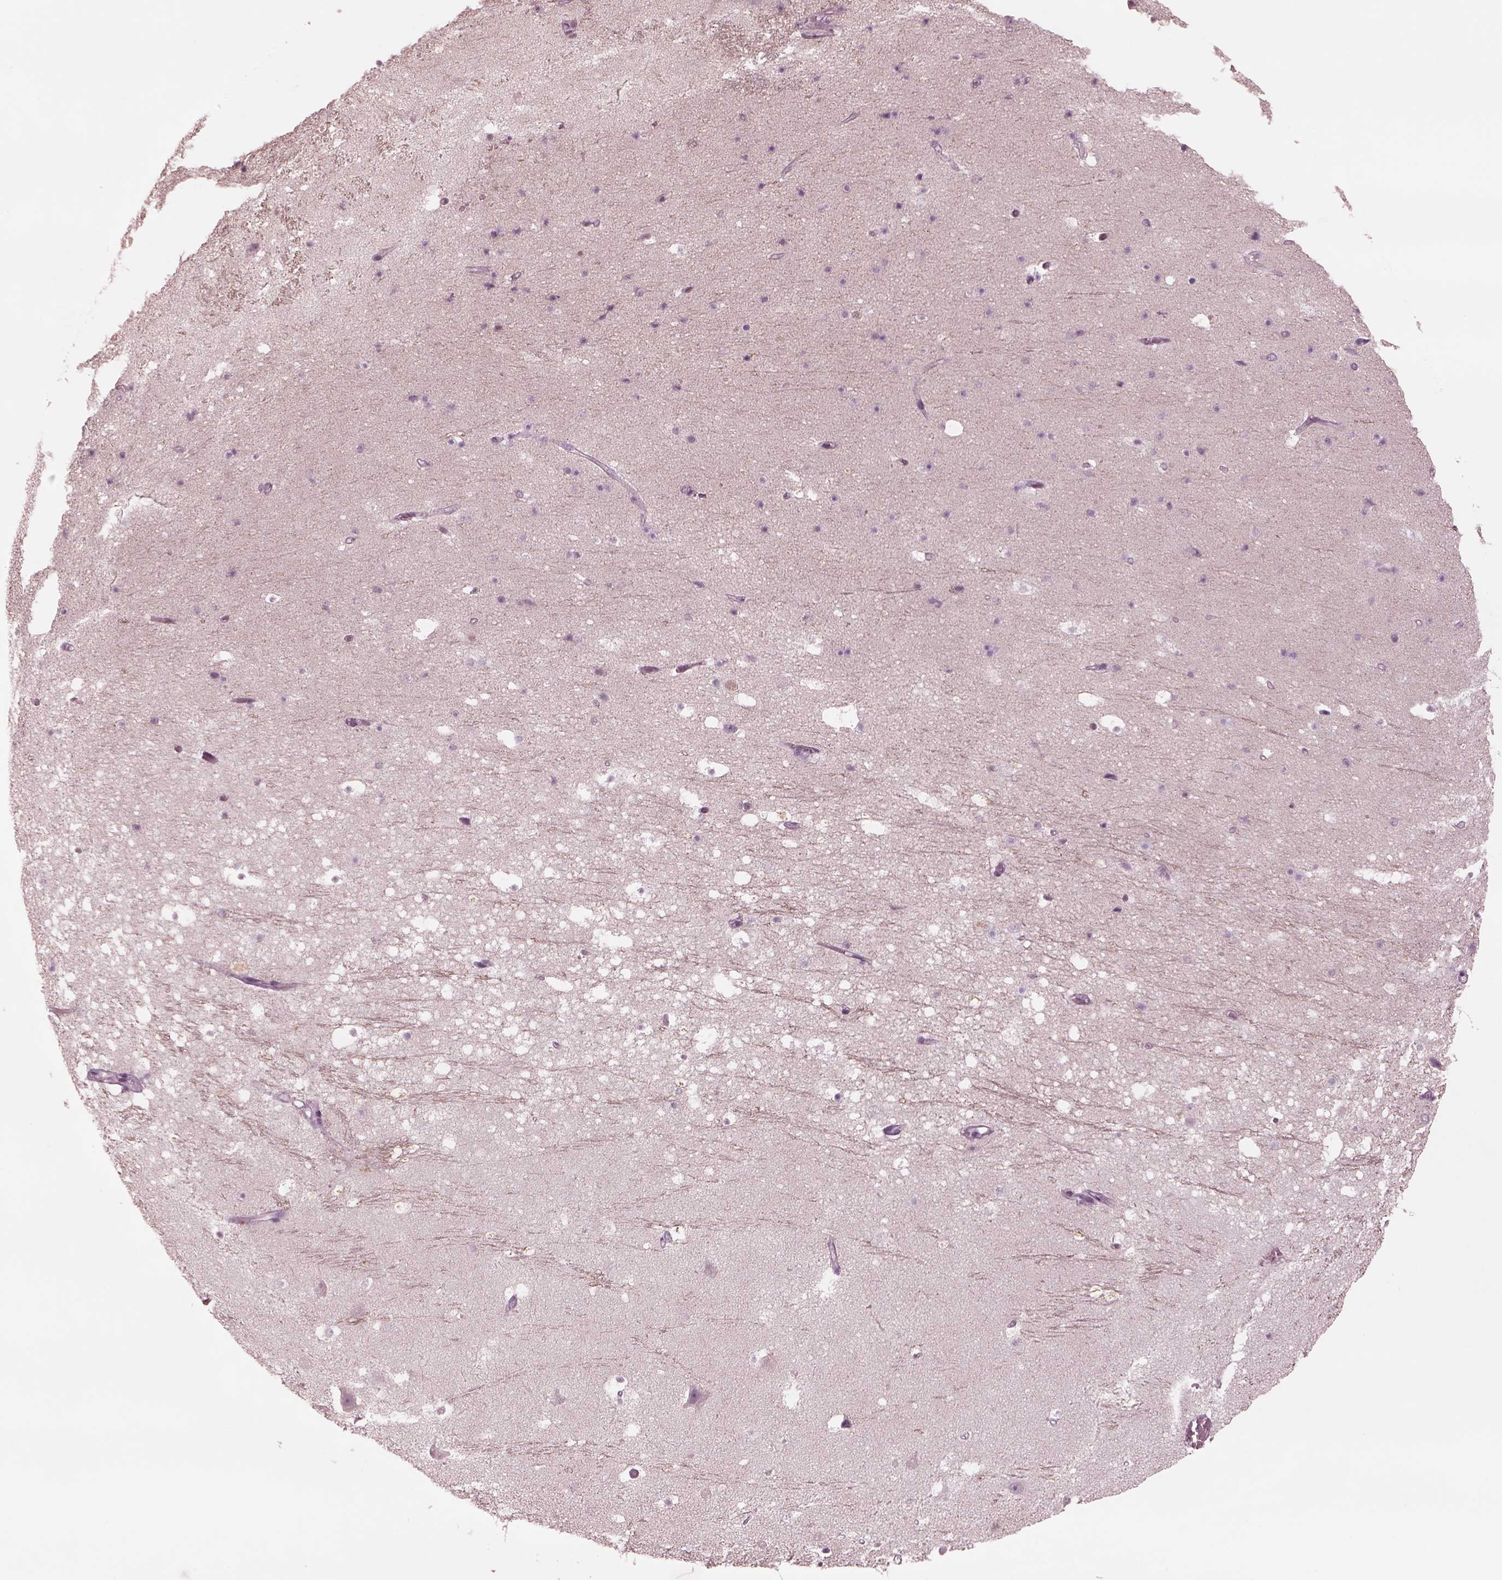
{"staining": {"intensity": "negative", "quantity": "none", "location": "none"}, "tissue": "hippocampus", "cell_type": "Glial cells", "image_type": "normal", "snomed": [{"axis": "morphology", "description": "Normal tissue, NOS"}, {"axis": "topography", "description": "Hippocampus"}], "caption": "Immunohistochemistry photomicrograph of benign hippocampus stained for a protein (brown), which shows no expression in glial cells. (Brightfield microscopy of DAB (3,3'-diaminobenzidine) immunohistochemistry at high magnification).", "gene": "YY2", "patient": {"sex": "male", "age": 26}}